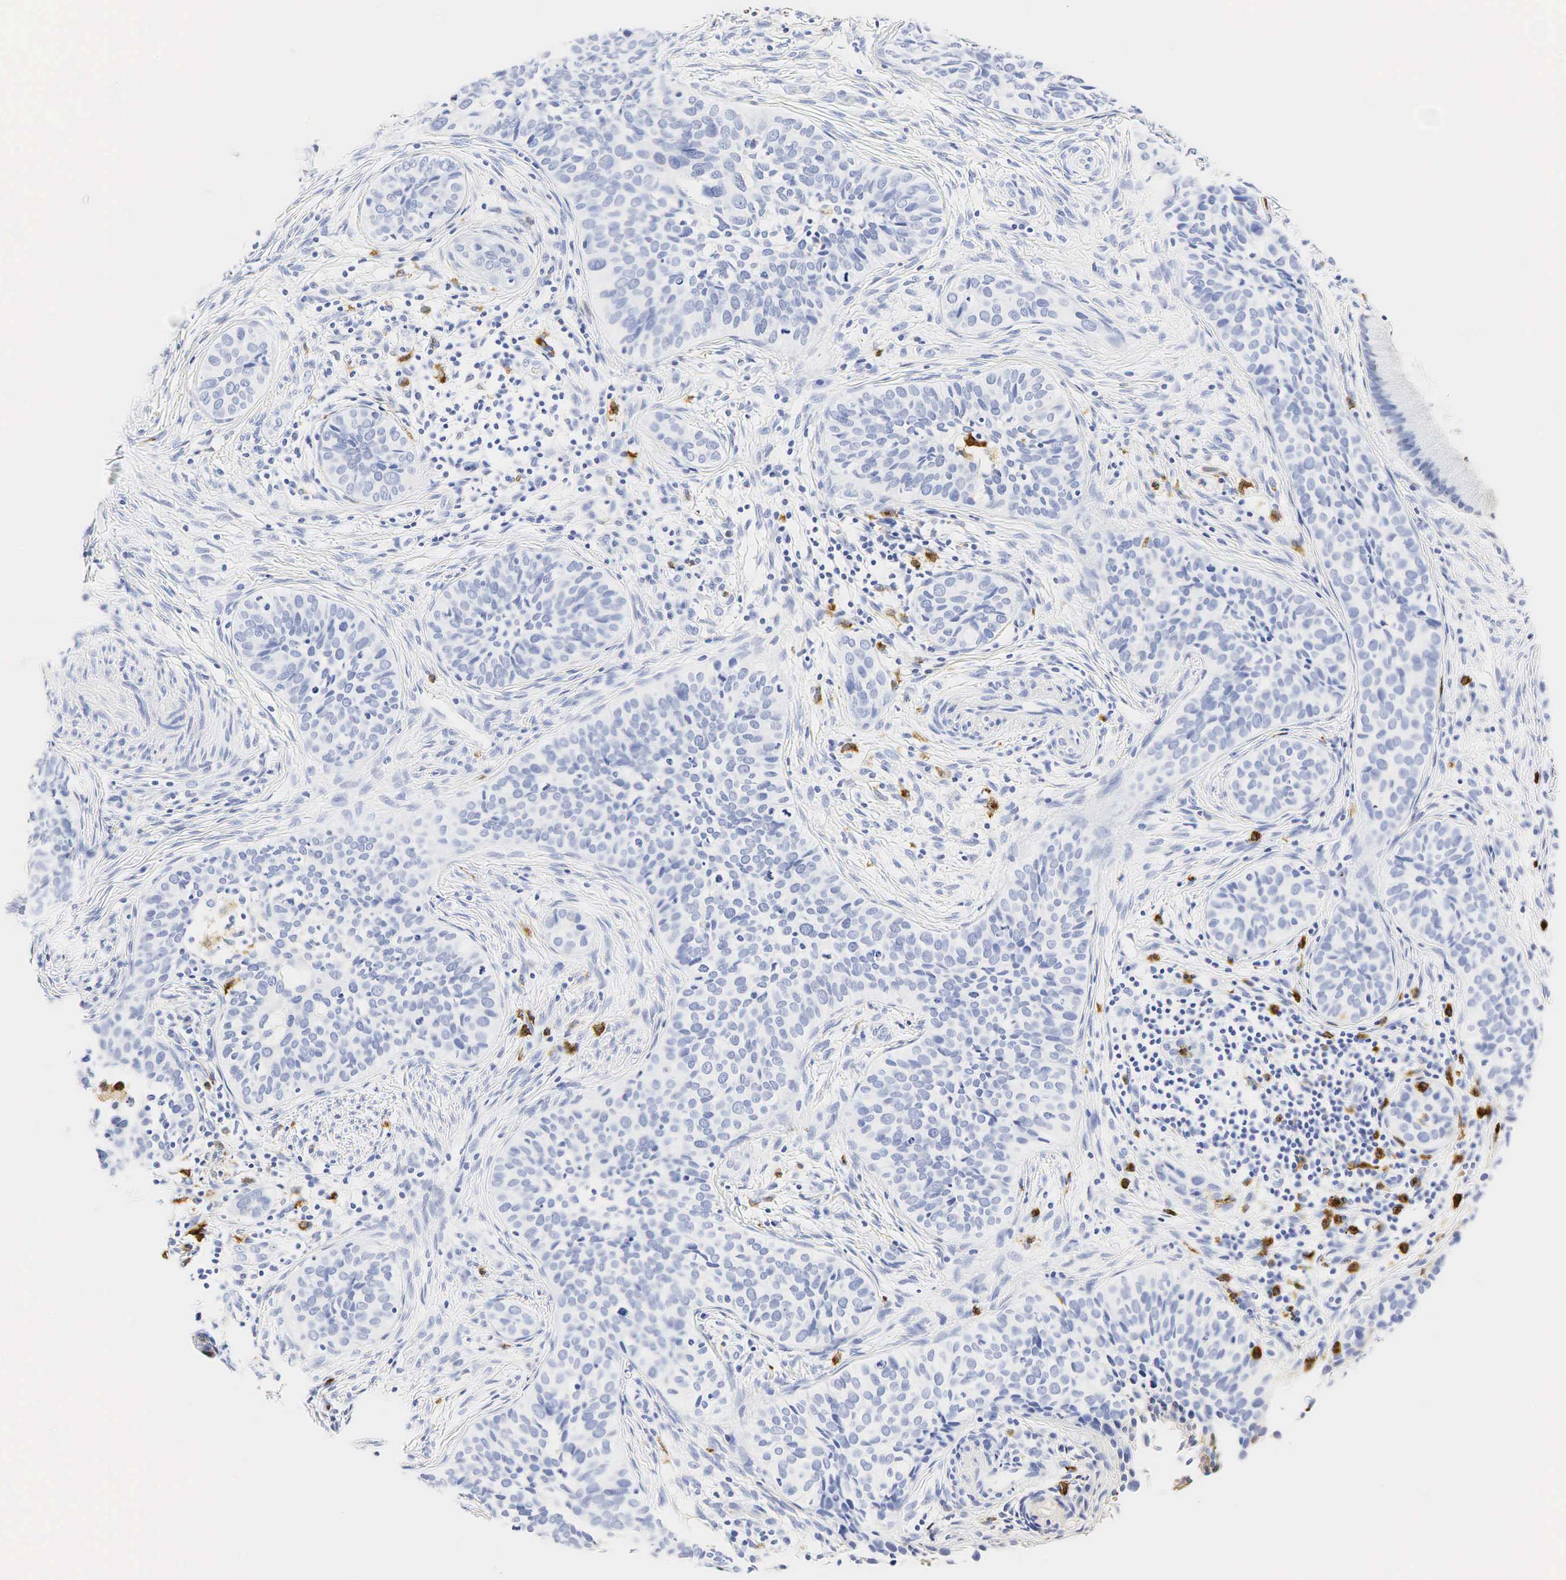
{"staining": {"intensity": "negative", "quantity": "none", "location": "none"}, "tissue": "cervical cancer", "cell_type": "Tumor cells", "image_type": "cancer", "snomed": [{"axis": "morphology", "description": "Squamous cell carcinoma, NOS"}, {"axis": "topography", "description": "Cervix"}], "caption": "Immunohistochemical staining of cervical squamous cell carcinoma reveals no significant expression in tumor cells.", "gene": "LYZ", "patient": {"sex": "female", "age": 31}}